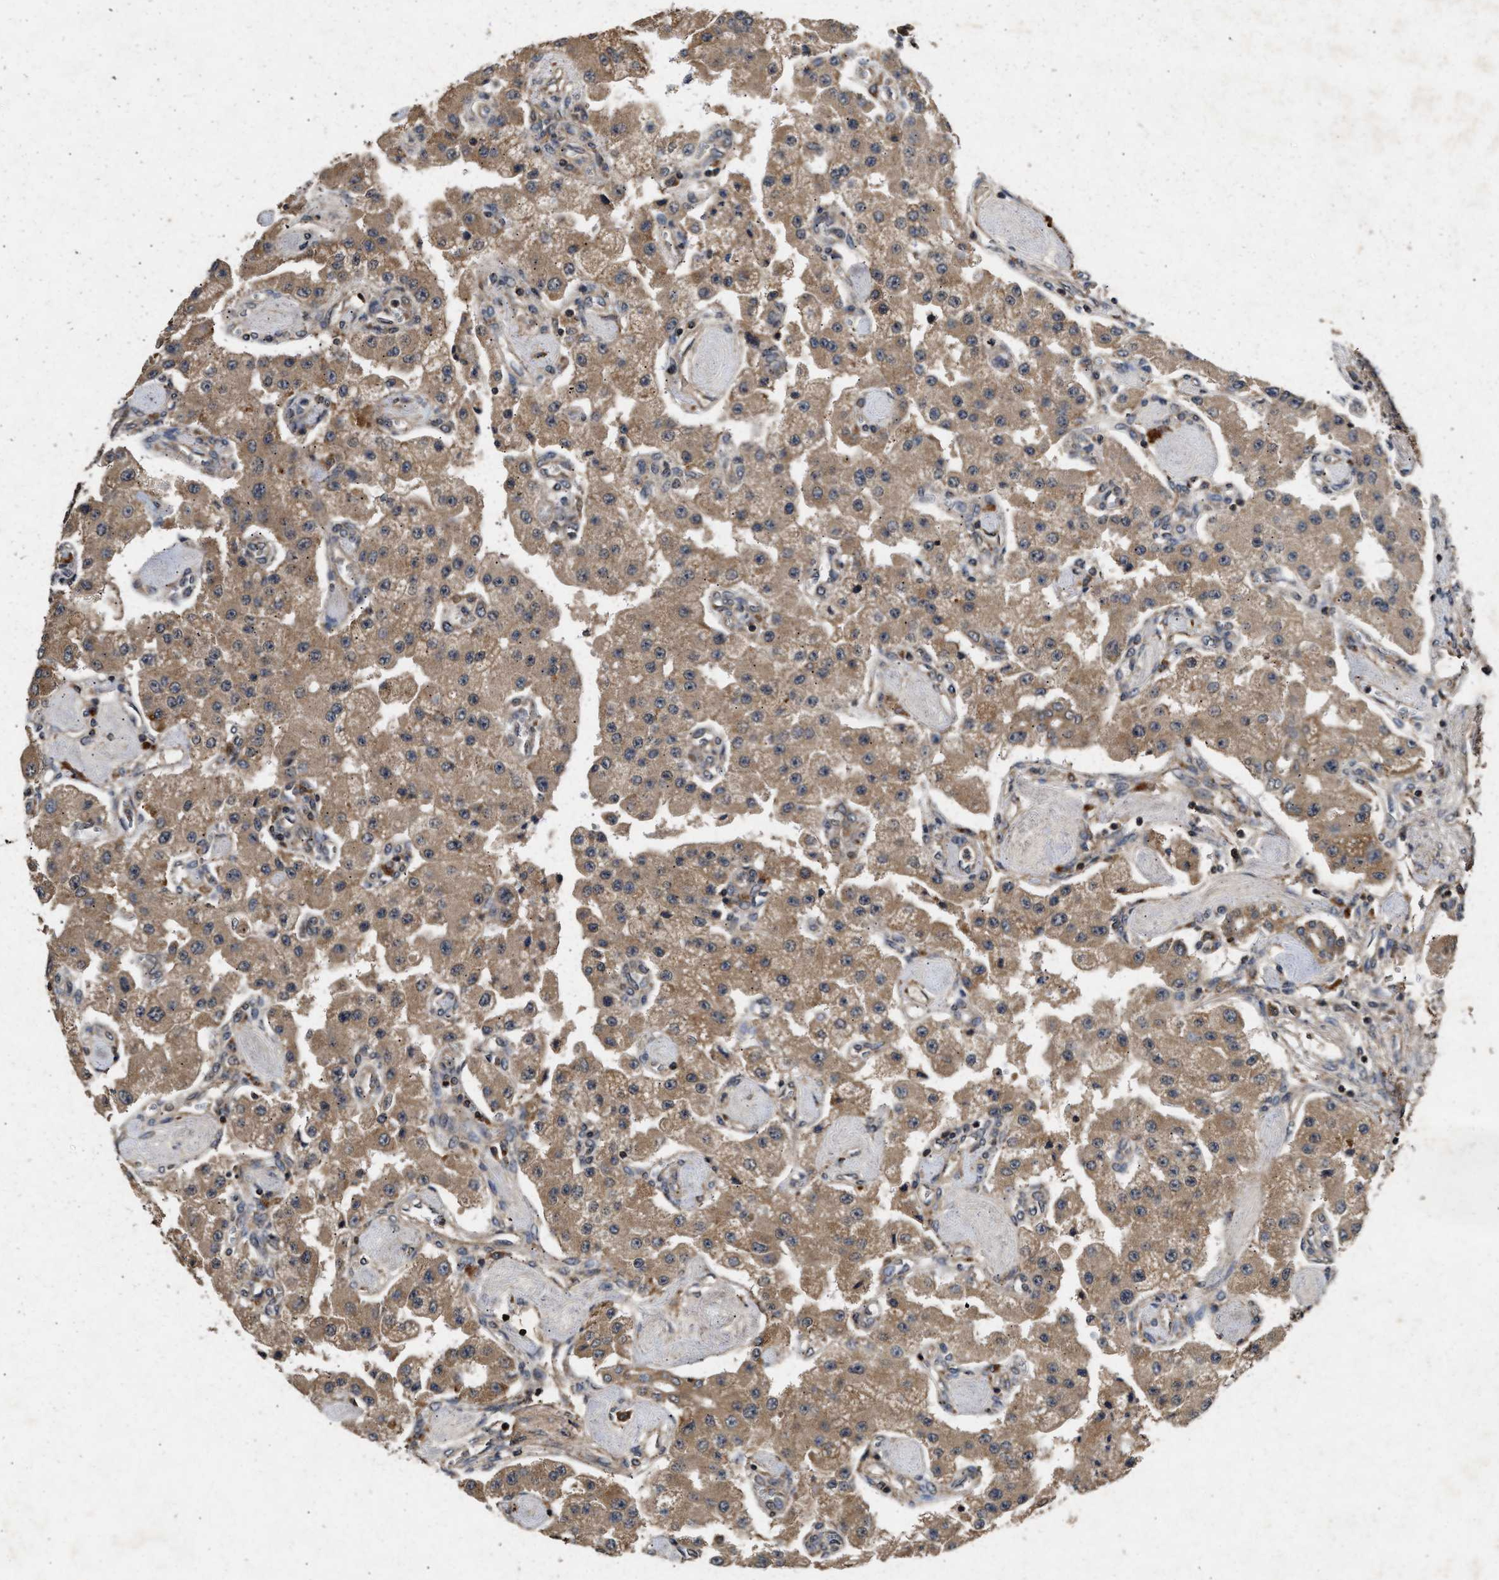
{"staining": {"intensity": "moderate", "quantity": ">75%", "location": "cytoplasmic/membranous"}, "tissue": "carcinoid", "cell_type": "Tumor cells", "image_type": "cancer", "snomed": [{"axis": "morphology", "description": "Carcinoid, malignant, NOS"}, {"axis": "topography", "description": "Pancreas"}], "caption": "Immunohistochemical staining of carcinoid (malignant) reveals medium levels of moderate cytoplasmic/membranous protein expression in about >75% of tumor cells.", "gene": "PDAP1", "patient": {"sex": "male", "age": 41}}